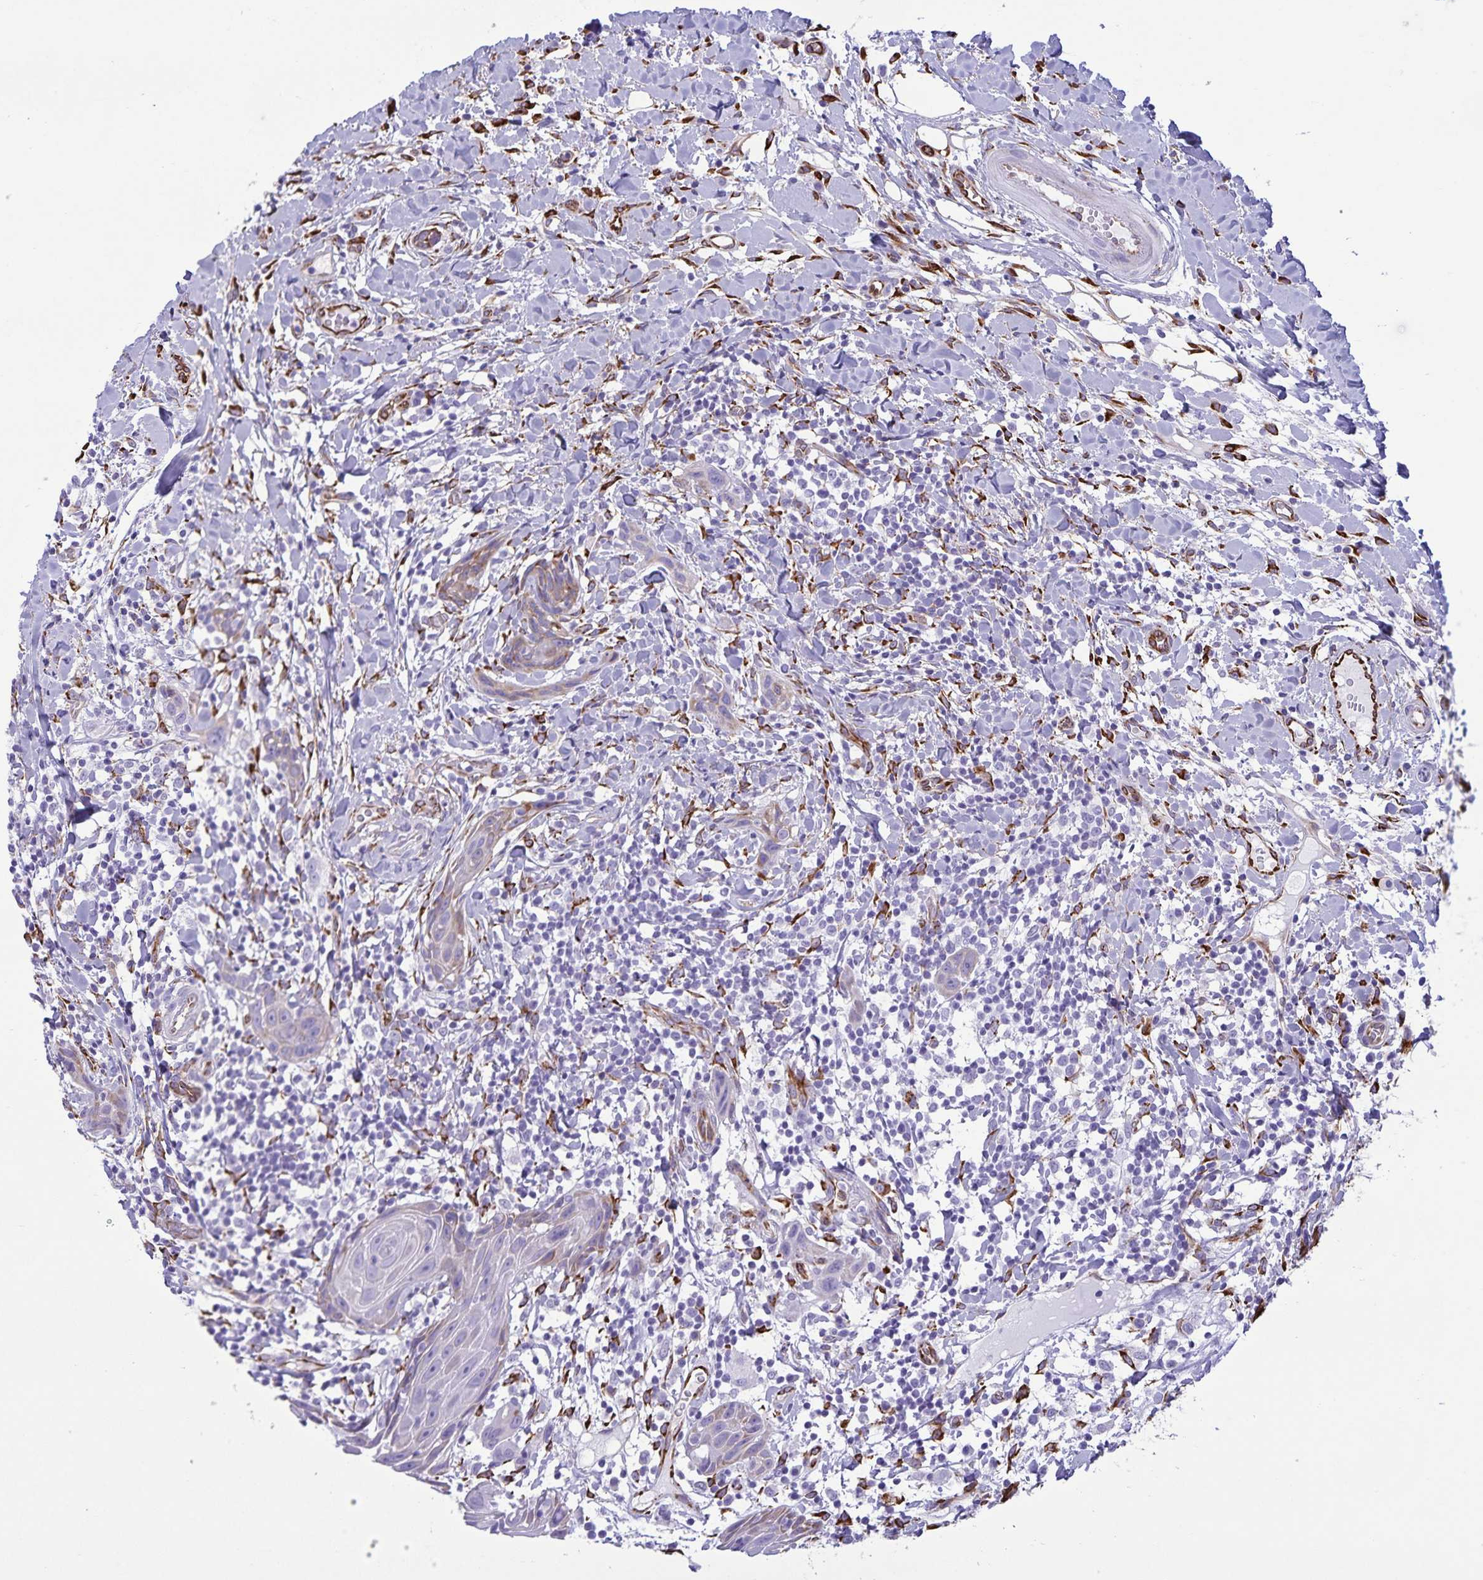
{"staining": {"intensity": "negative", "quantity": "none", "location": "none"}, "tissue": "head and neck cancer", "cell_type": "Tumor cells", "image_type": "cancer", "snomed": [{"axis": "morphology", "description": "Squamous cell carcinoma, NOS"}, {"axis": "topography", "description": "Oral tissue"}, {"axis": "topography", "description": "Head-Neck"}], "caption": "IHC photomicrograph of human squamous cell carcinoma (head and neck) stained for a protein (brown), which displays no staining in tumor cells.", "gene": "RCN1", "patient": {"sex": "male", "age": 49}}